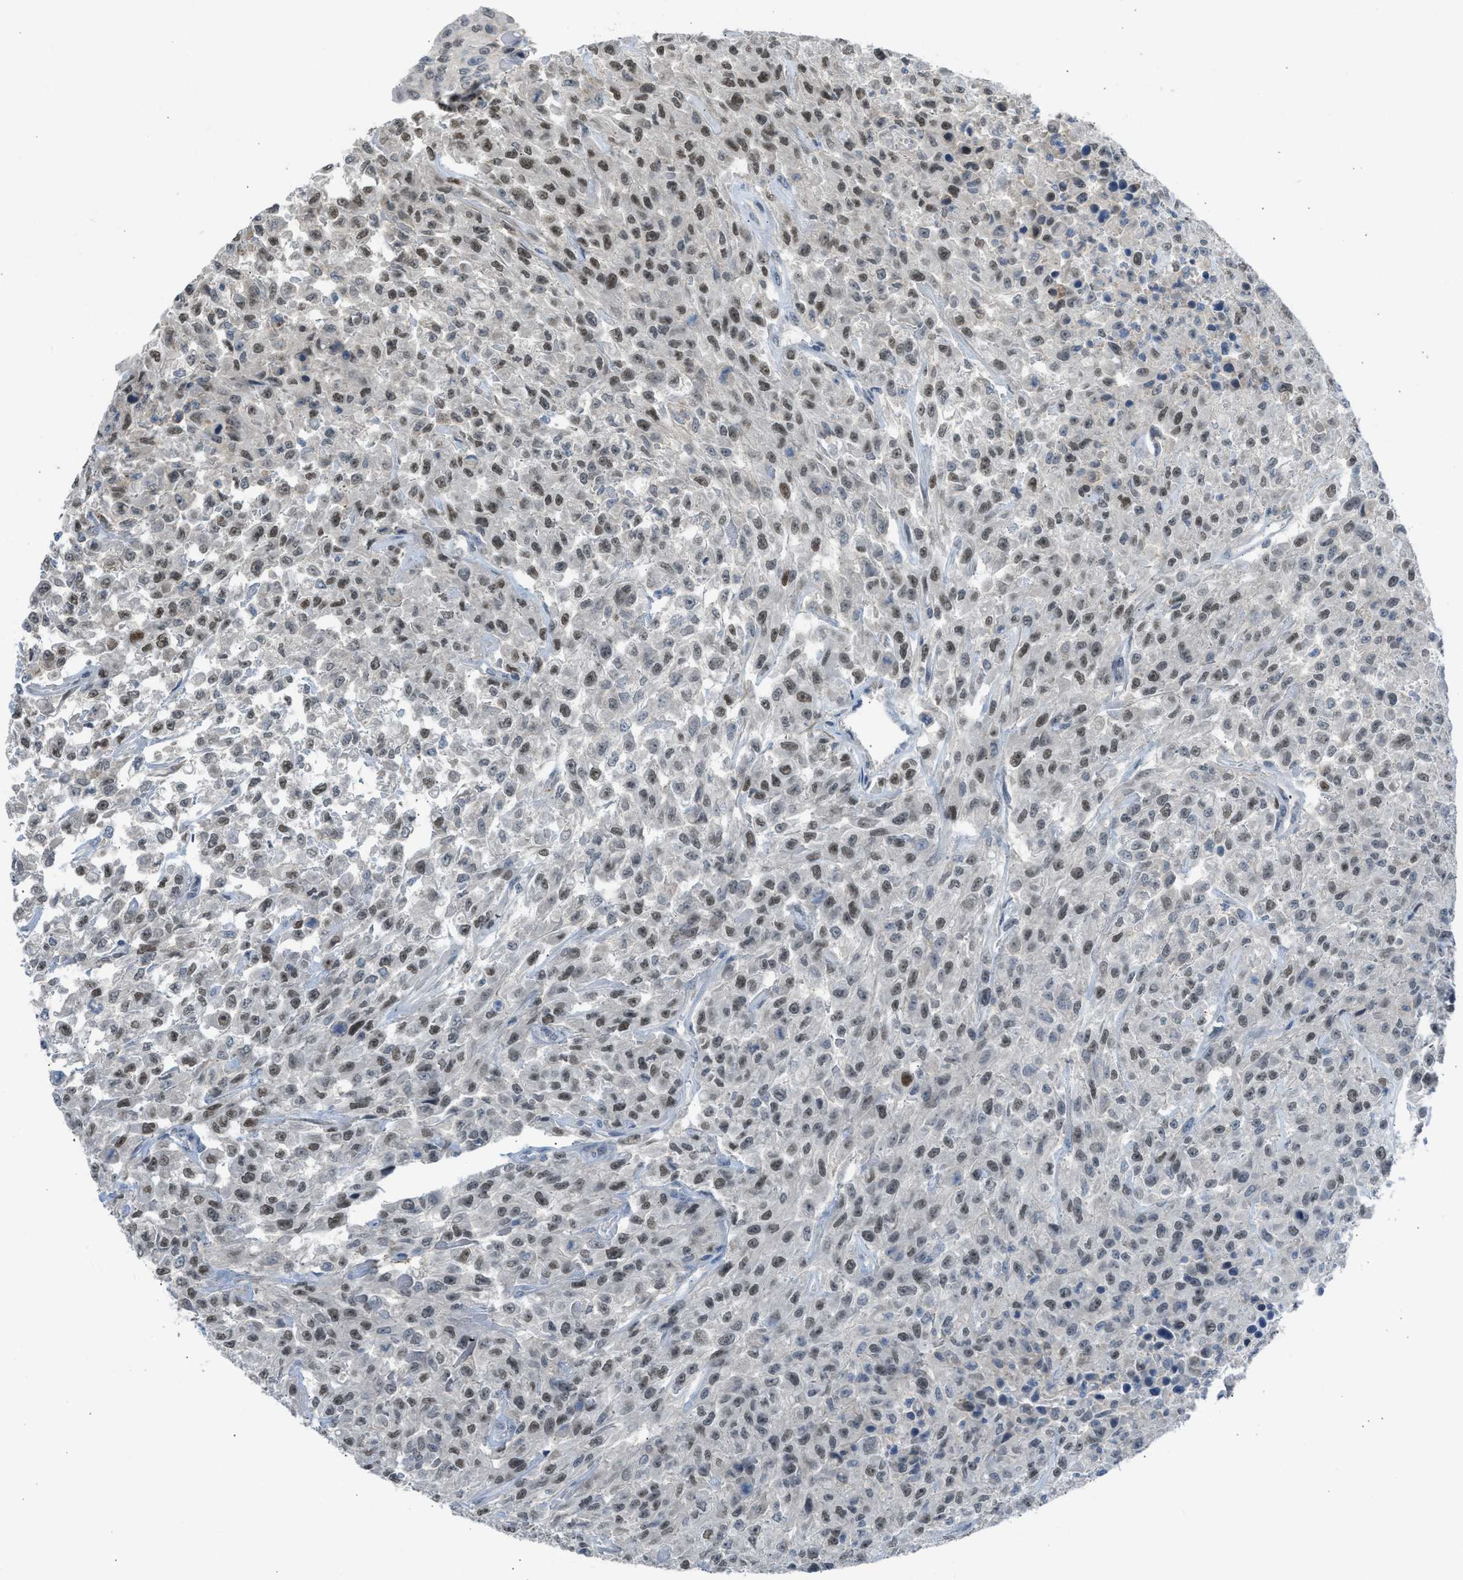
{"staining": {"intensity": "weak", "quantity": ">75%", "location": "nuclear"}, "tissue": "urothelial cancer", "cell_type": "Tumor cells", "image_type": "cancer", "snomed": [{"axis": "morphology", "description": "Urothelial carcinoma, High grade"}, {"axis": "topography", "description": "Urinary bladder"}], "caption": "Protein staining of urothelial cancer tissue demonstrates weak nuclear staining in about >75% of tumor cells.", "gene": "TTBK2", "patient": {"sex": "male", "age": 46}}